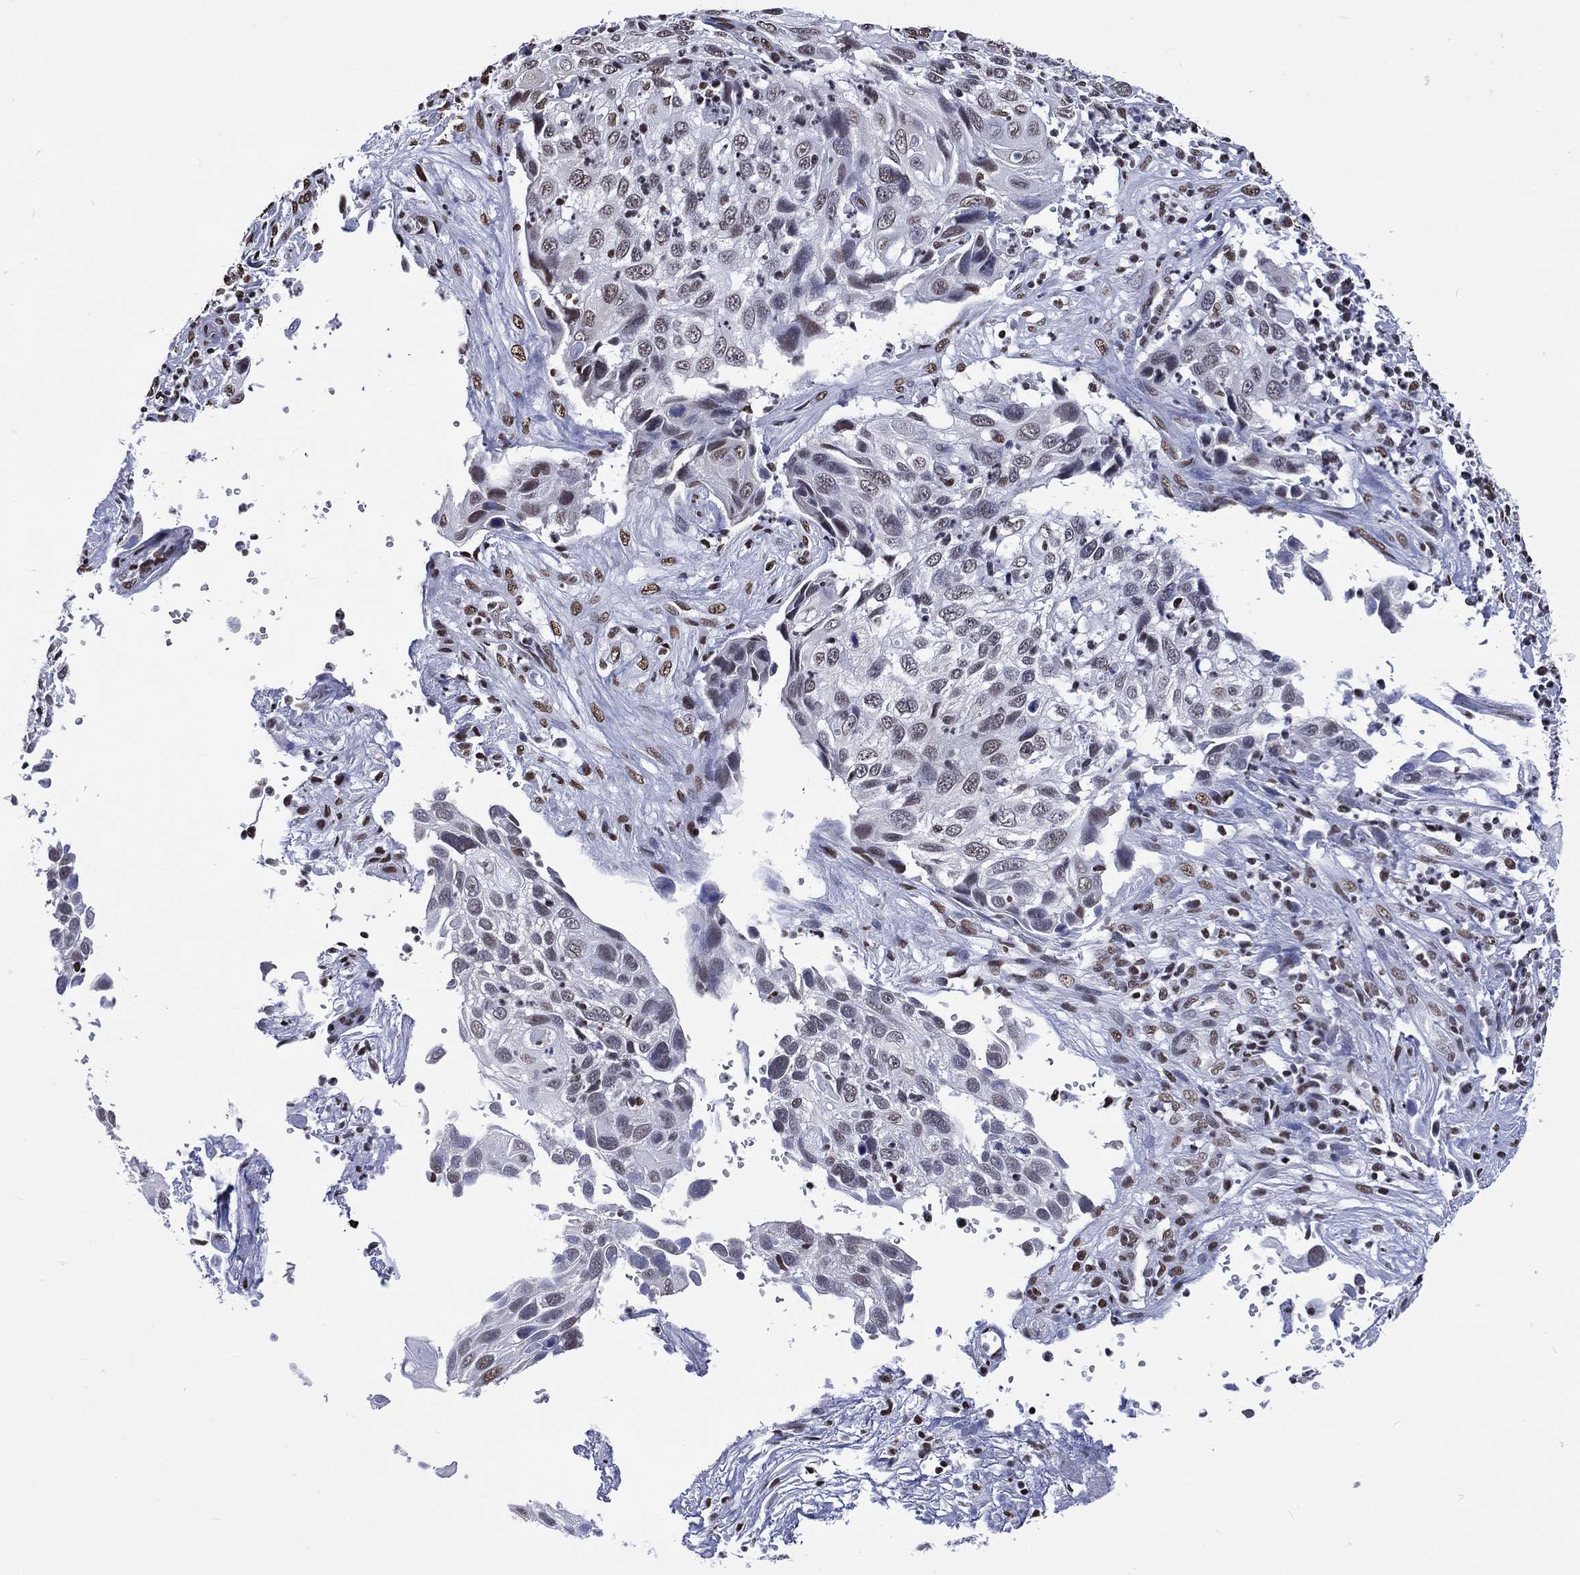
{"staining": {"intensity": "negative", "quantity": "none", "location": "none"}, "tissue": "cervical cancer", "cell_type": "Tumor cells", "image_type": "cancer", "snomed": [{"axis": "morphology", "description": "Squamous cell carcinoma, NOS"}, {"axis": "topography", "description": "Cervix"}], "caption": "Immunohistochemical staining of human cervical cancer (squamous cell carcinoma) exhibits no significant positivity in tumor cells.", "gene": "RETREG2", "patient": {"sex": "female", "age": 70}}